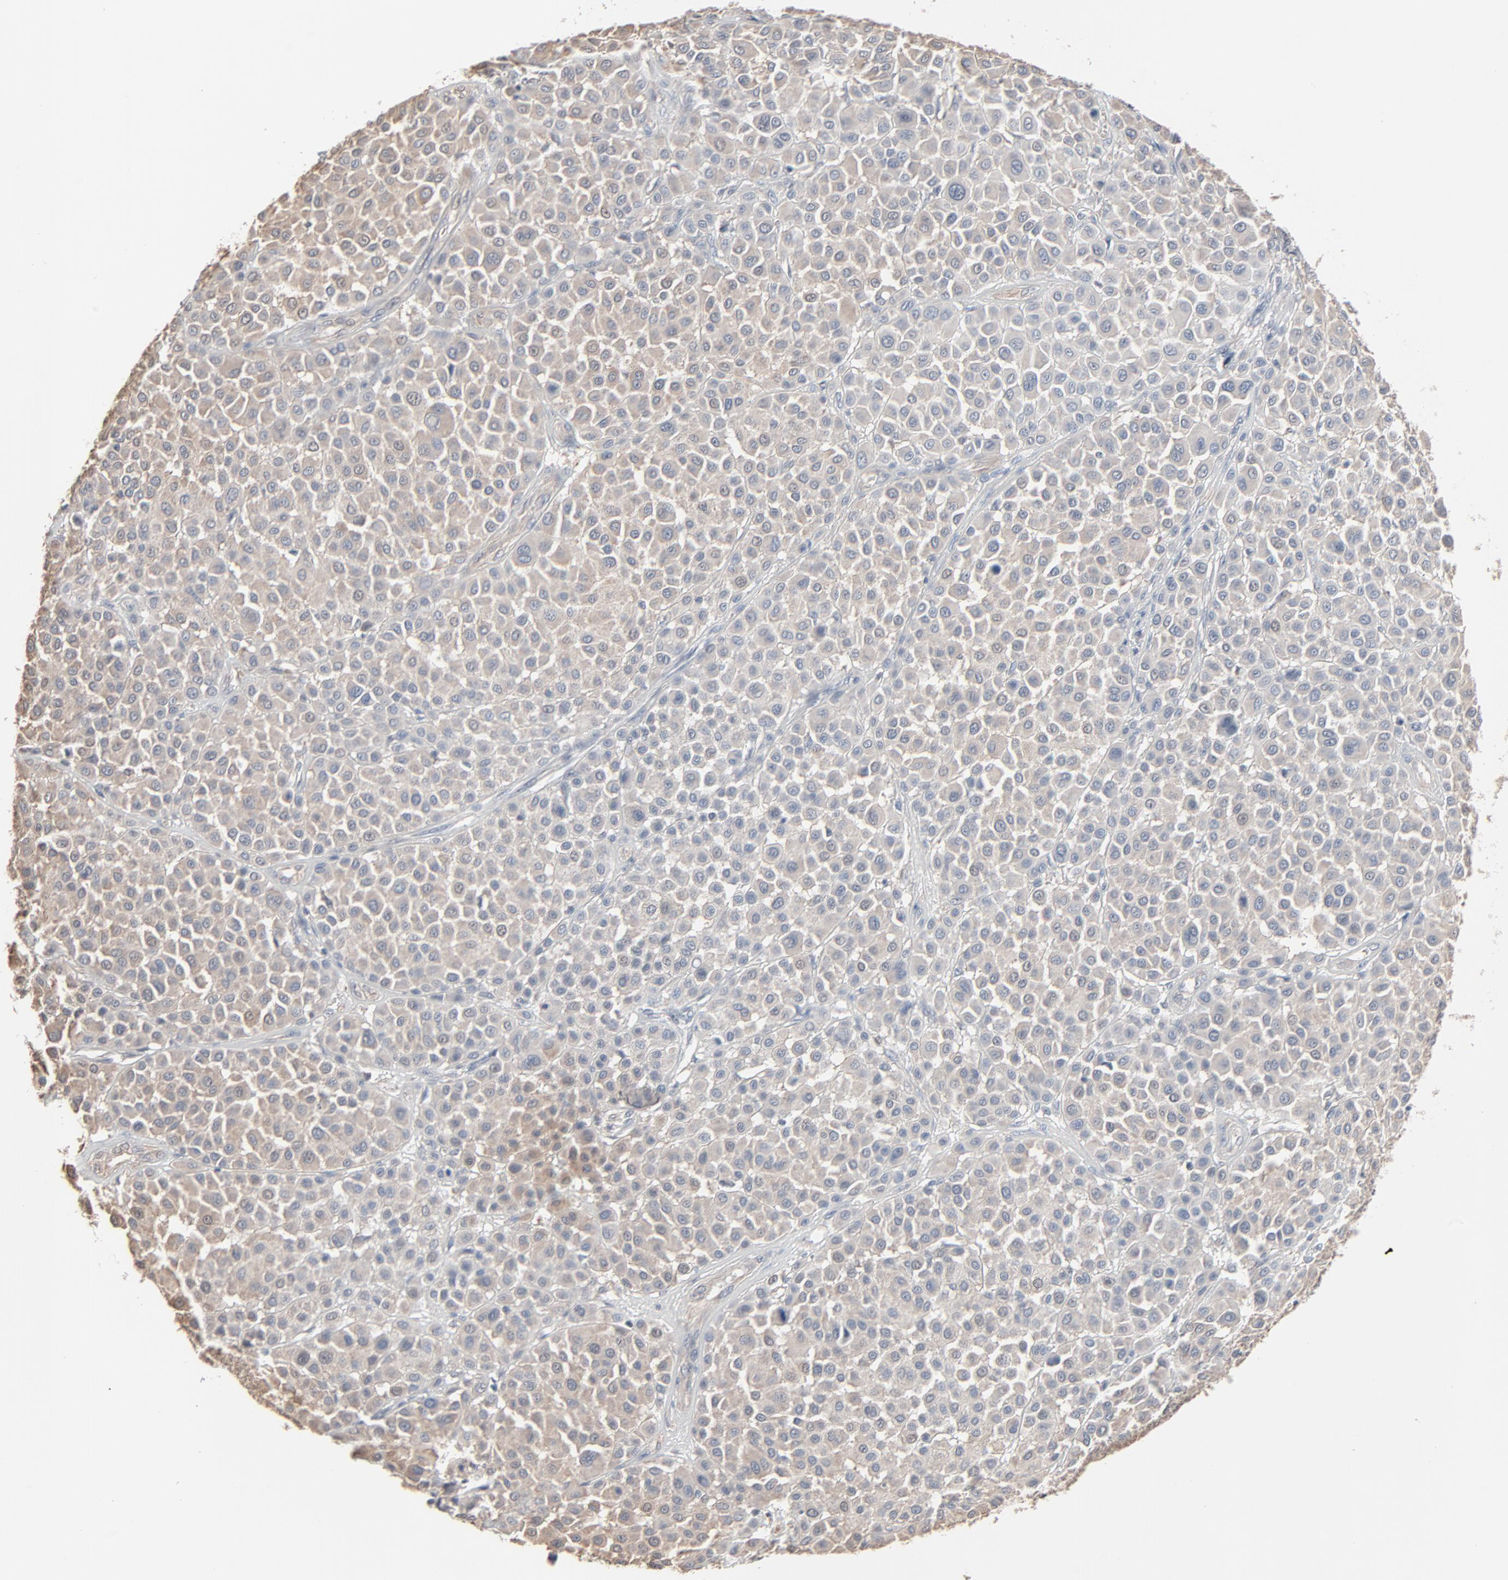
{"staining": {"intensity": "weak", "quantity": ">75%", "location": "cytoplasmic/membranous"}, "tissue": "melanoma", "cell_type": "Tumor cells", "image_type": "cancer", "snomed": [{"axis": "morphology", "description": "Malignant melanoma, Metastatic site"}, {"axis": "topography", "description": "Soft tissue"}], "caption": "Brown immunohistochemical staining in human melanoma demonstrates weak cytoplasmic/membranous staining in approximately >75% of tumor cells.", "gene": "CCT5", "patient": {"sex": "male", "age": 41}}